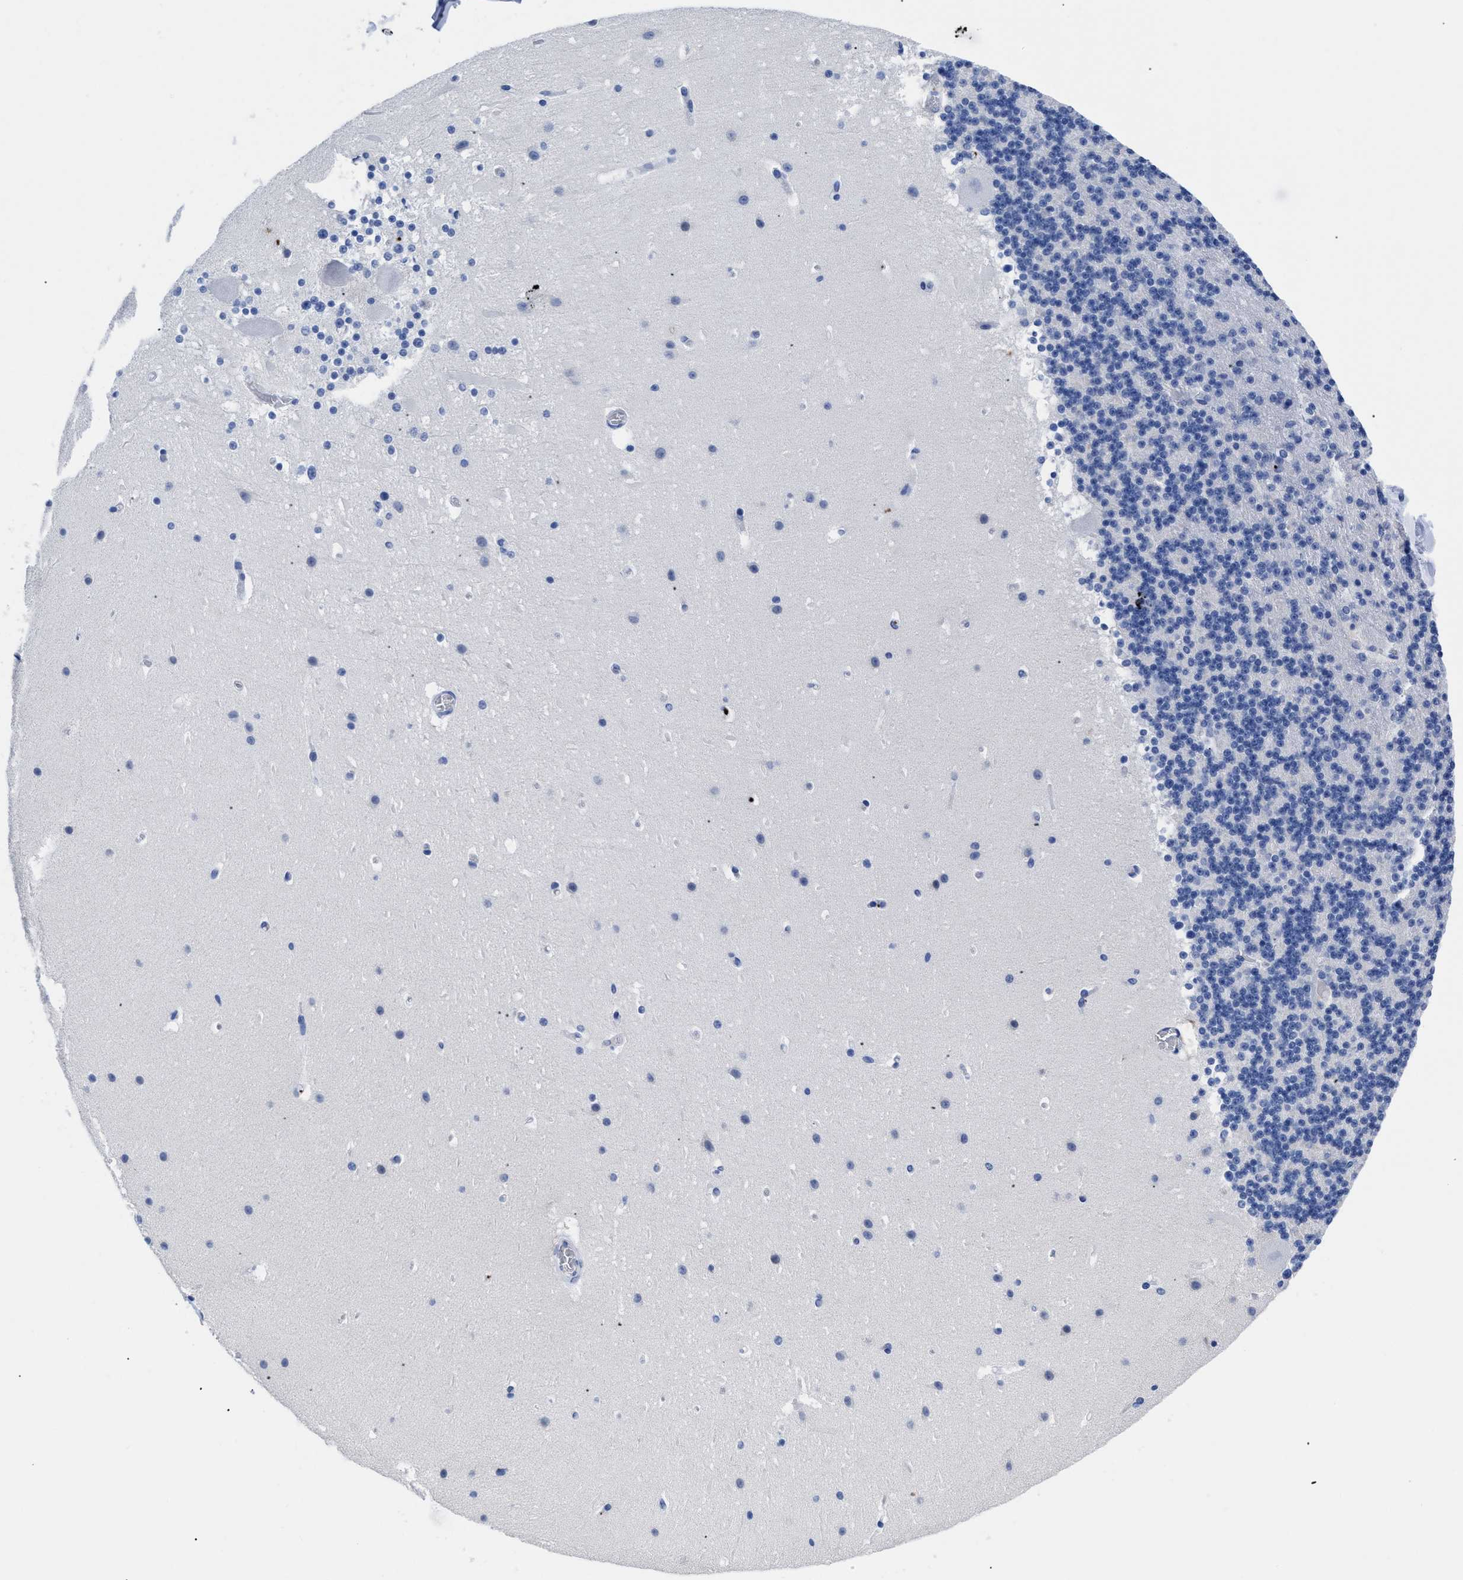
{"staining": {"intensity": "negative", "quantity": "none", "location": "none"}, "tissue": "cerebellum", "cell_type": "Cells in granular layer", "image_type": "normal", "snomed": [{"axis": "morphology", "description": "Normal tissue, NOS"}, {"axis": "topography", "description": "Cerebellum"}], "caption": "Cerebellum was stained to show a protein in brown. There is no significant expression in cells in granular layer. (DAB (3,3'-diaminobenzidine) IHC, high magnification).", "gene": "TREML1", "patient": {"sex": "male", "age": 45}}